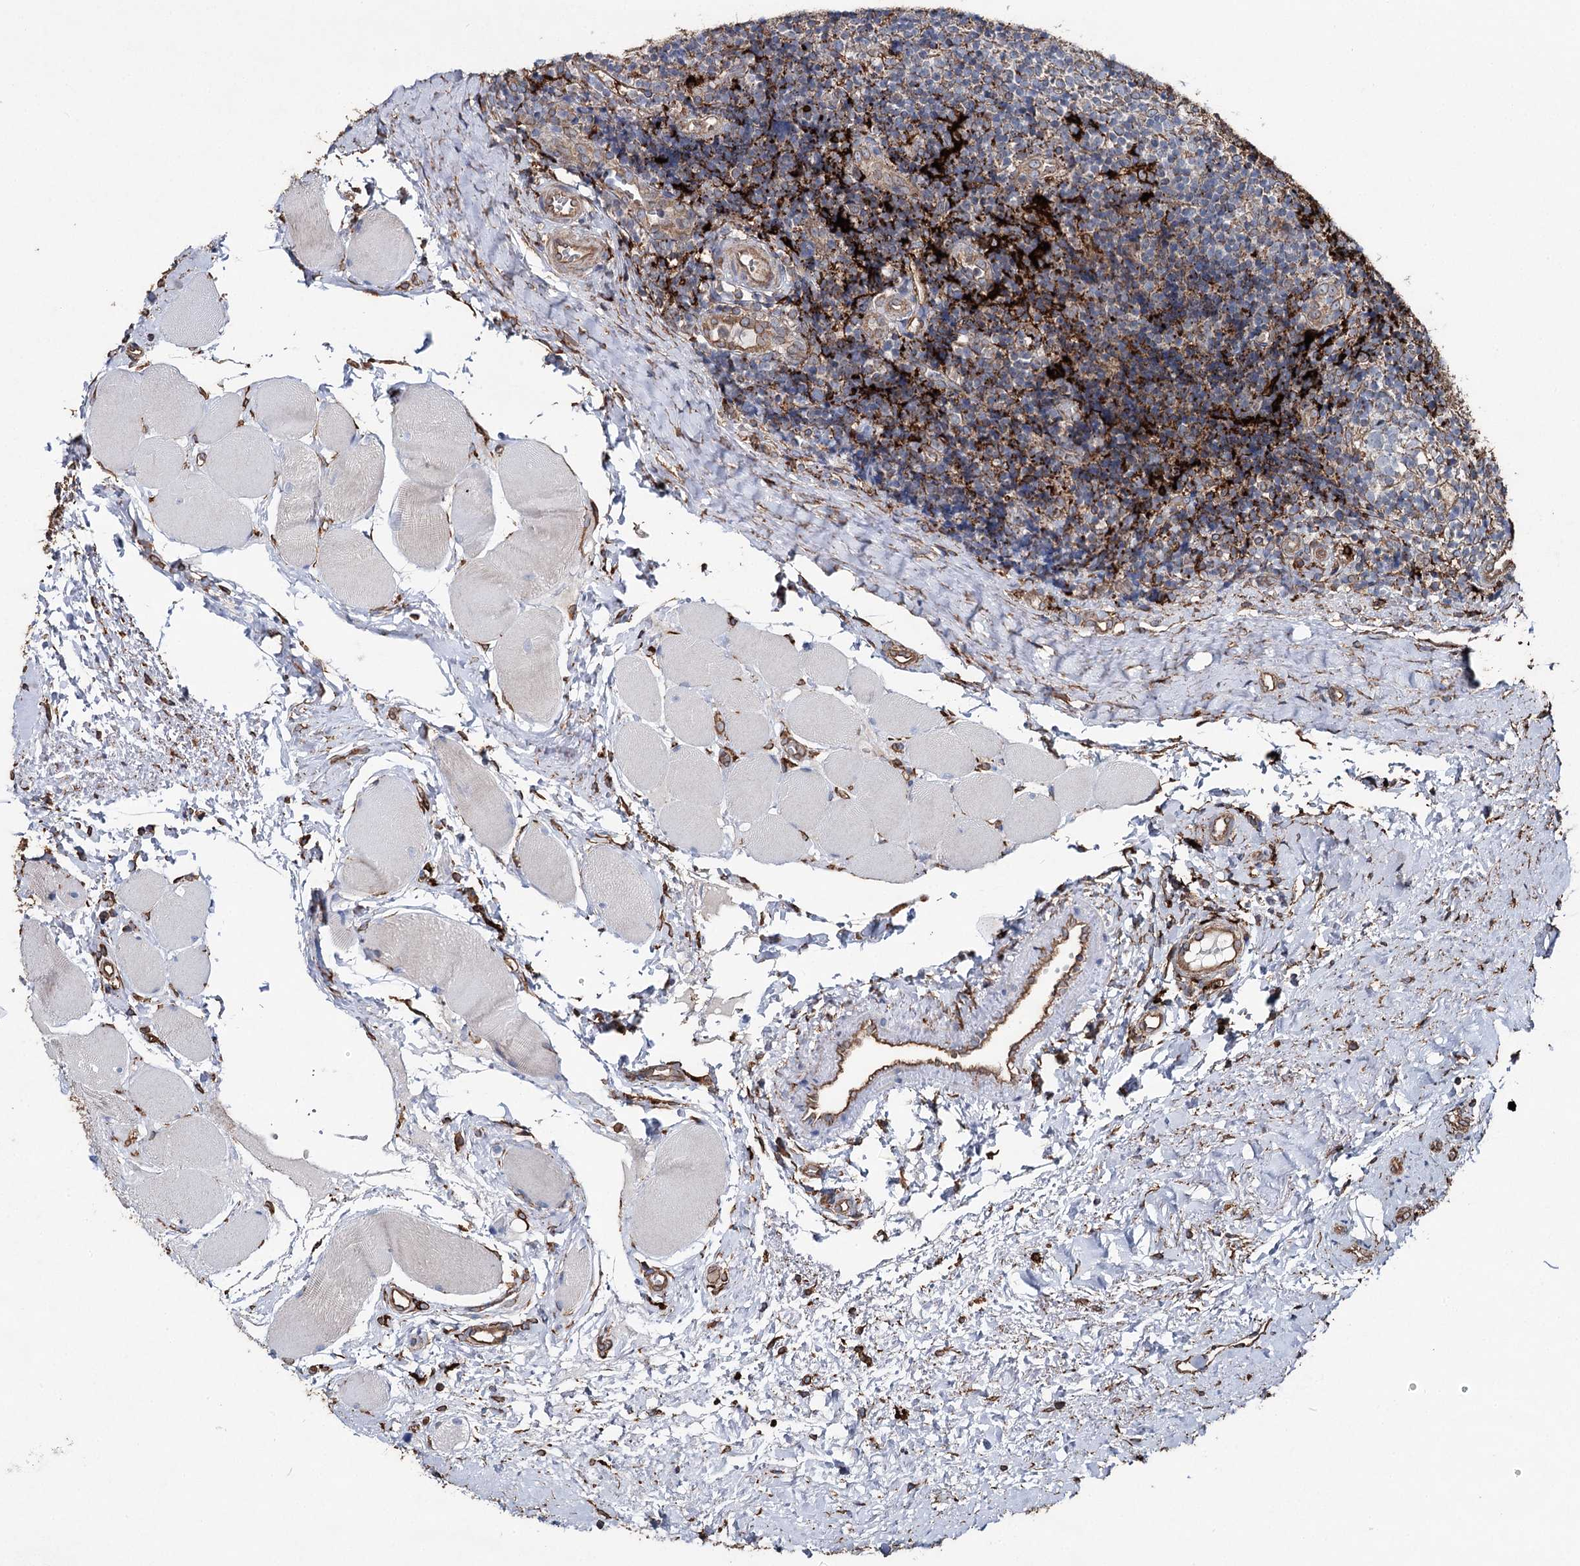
{"staining": {"intensity": "negative", "quantity": "none", "location": "none"}, "tissue": "tonsil", "cell_type": "Germinal center cells", "image_type": "normal", "snomed": [{"axis": "morphology", "description": "Normal tissue, NOS"}, {"axis": "topography", "description": "Tonsil"}], "caption": "Immunohistochemical staining of normal tonsil demonstrates no significant staining in germinal center cells. The staining was performed using DAB to visualize the protein expression in brown, while the nuclei were stained in blue with hematoxylin (Magnification: 20x).", "gene": "CLEC4M", "patient": {"sex": "female", "age": 19}}